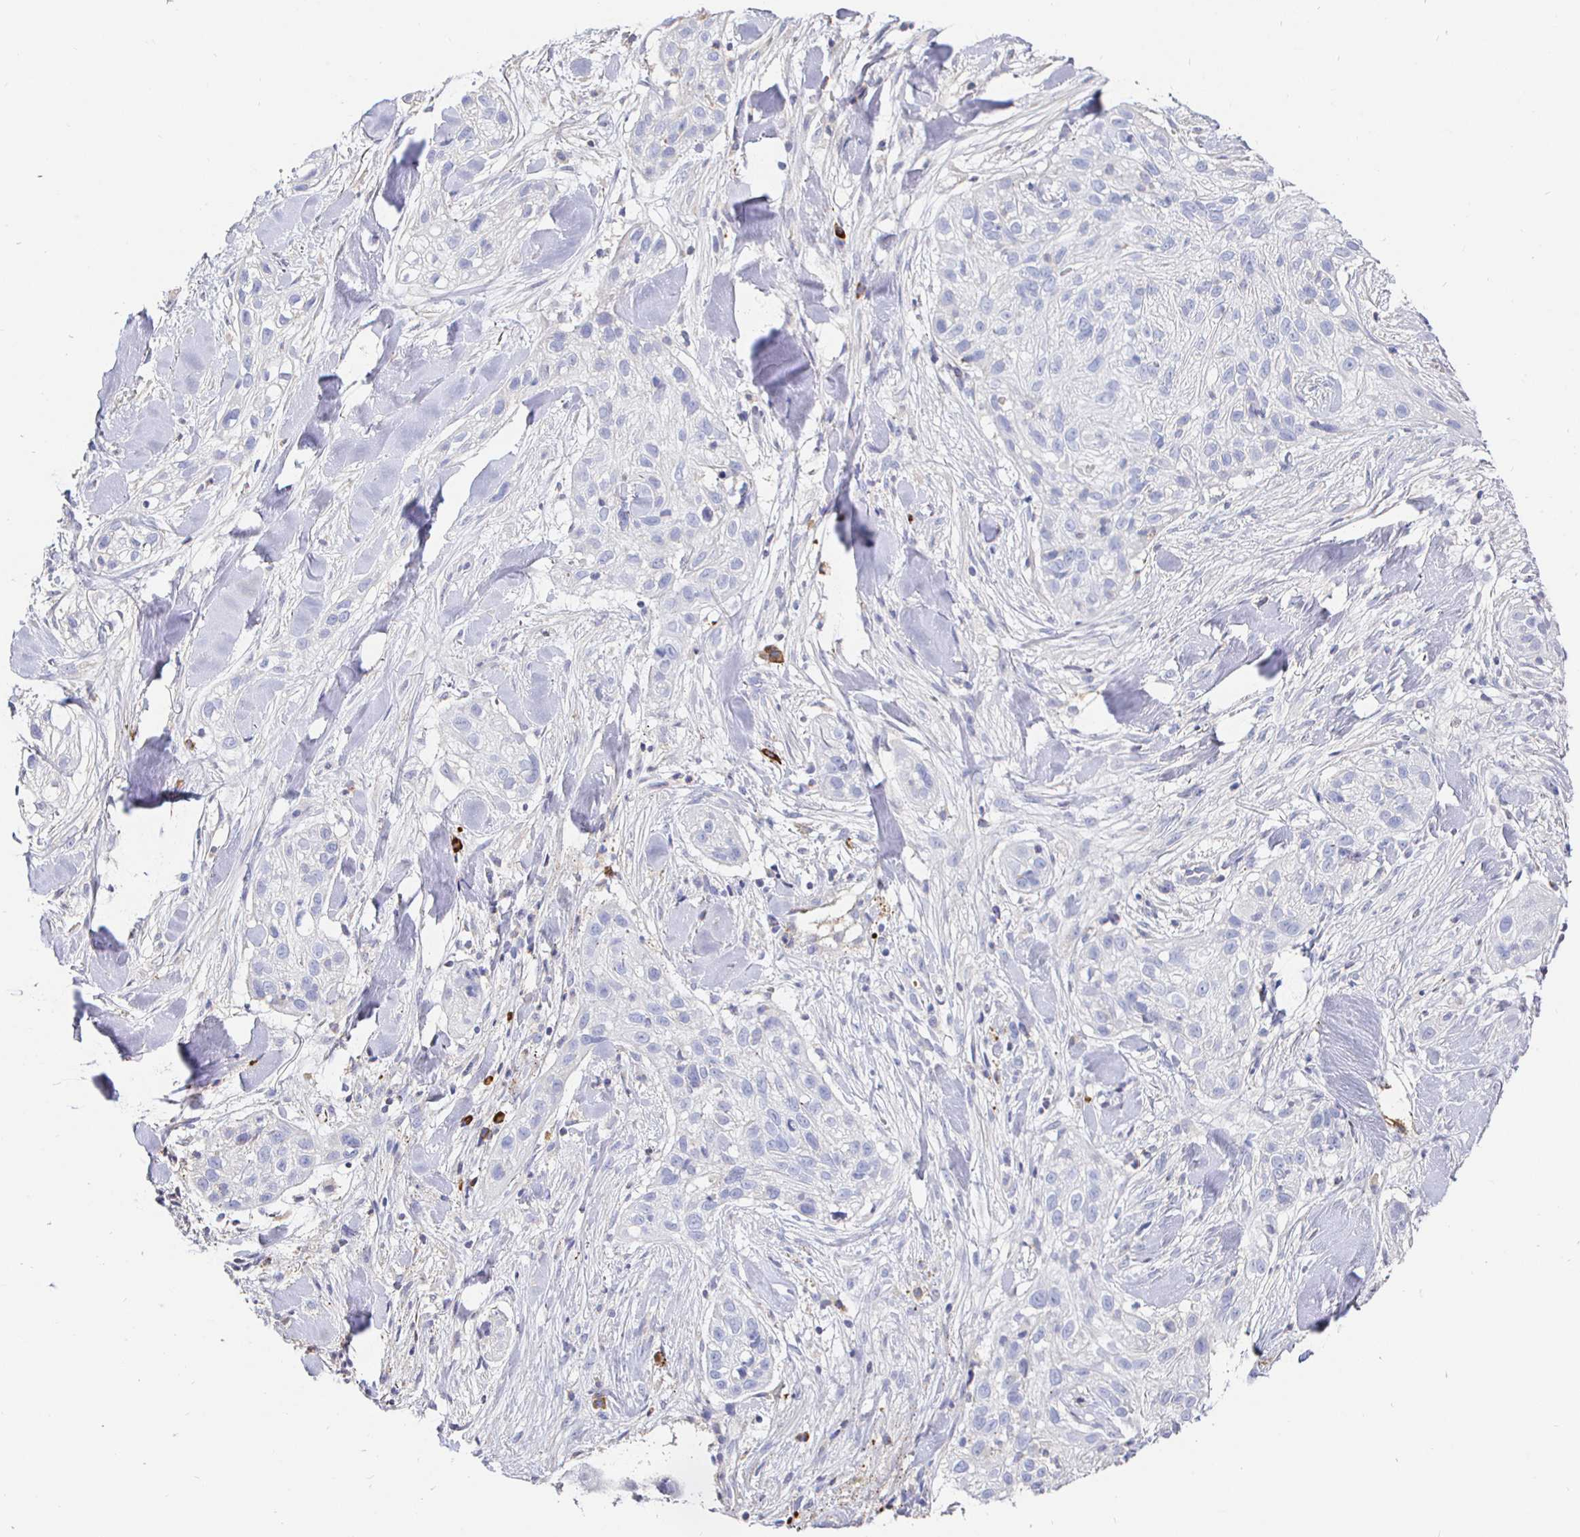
{"staining": {"intensity": "negative", "quantity": "none", "location": "none"}, "tissue": "skin cancer", "cell_type": "Tumor cells", "image_type": "cancer", "snomed": [{"axis": "morphology", "description": "Squamous cell carcinoma, NOS"}, {"axis": "topography", "description": "Skin"}], "caption": "High power microscopy image of an immunohistochemistry (IHC) photomicrograph of squamous cell carcinoma (skin), revealing no significant positivity in tumor cells. (Stains: DAB IHC with hematoxylin counter stain, Microscopy: brightfield microscopy at high magnification).", "gene": "CXCR3", "patient": {"sex": "male", "age": 82}}